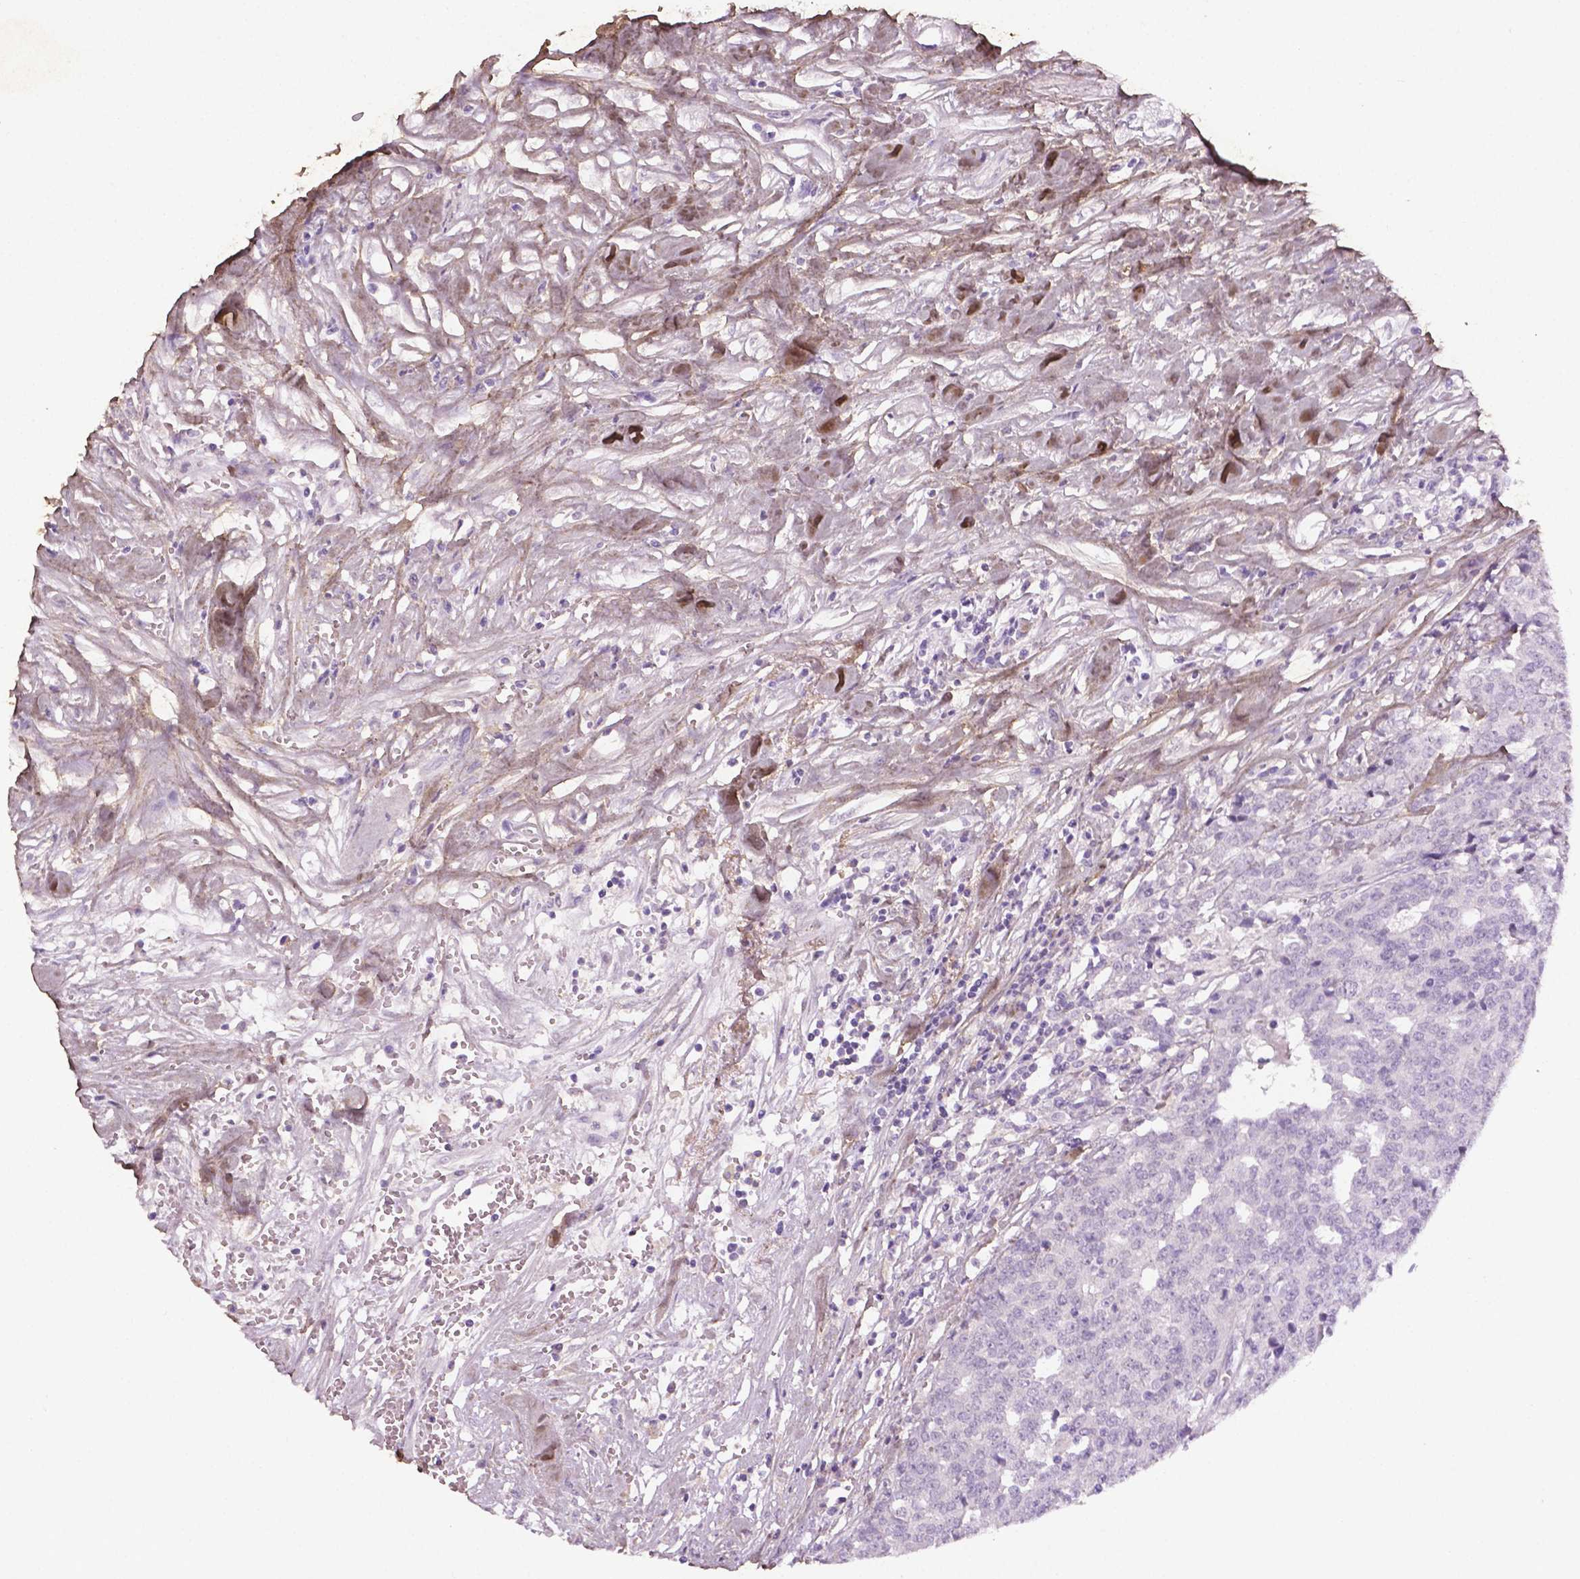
{"staining": {"intensity": "negative", "quantity": "none", "location": "none"}, "tissue": "prostate cancer", "cell_type": "Tumor cells", "image_type": "cancer", "snomed": [{"axis": "morphology", "description": "Adenocarcinoma, High grade"}, {"axis": "topography", "description": "Prostate and seminal vesicle, NOS"}], "caption": "IHC photomicrograph of neoplastic tissue: human prostate adenocarcinoma (high-grade) stained with DAB exhibits no significant protein positivity in tumor cells.", "gene": "DLG2", "patient": {"sex": "male", "age": 60}}